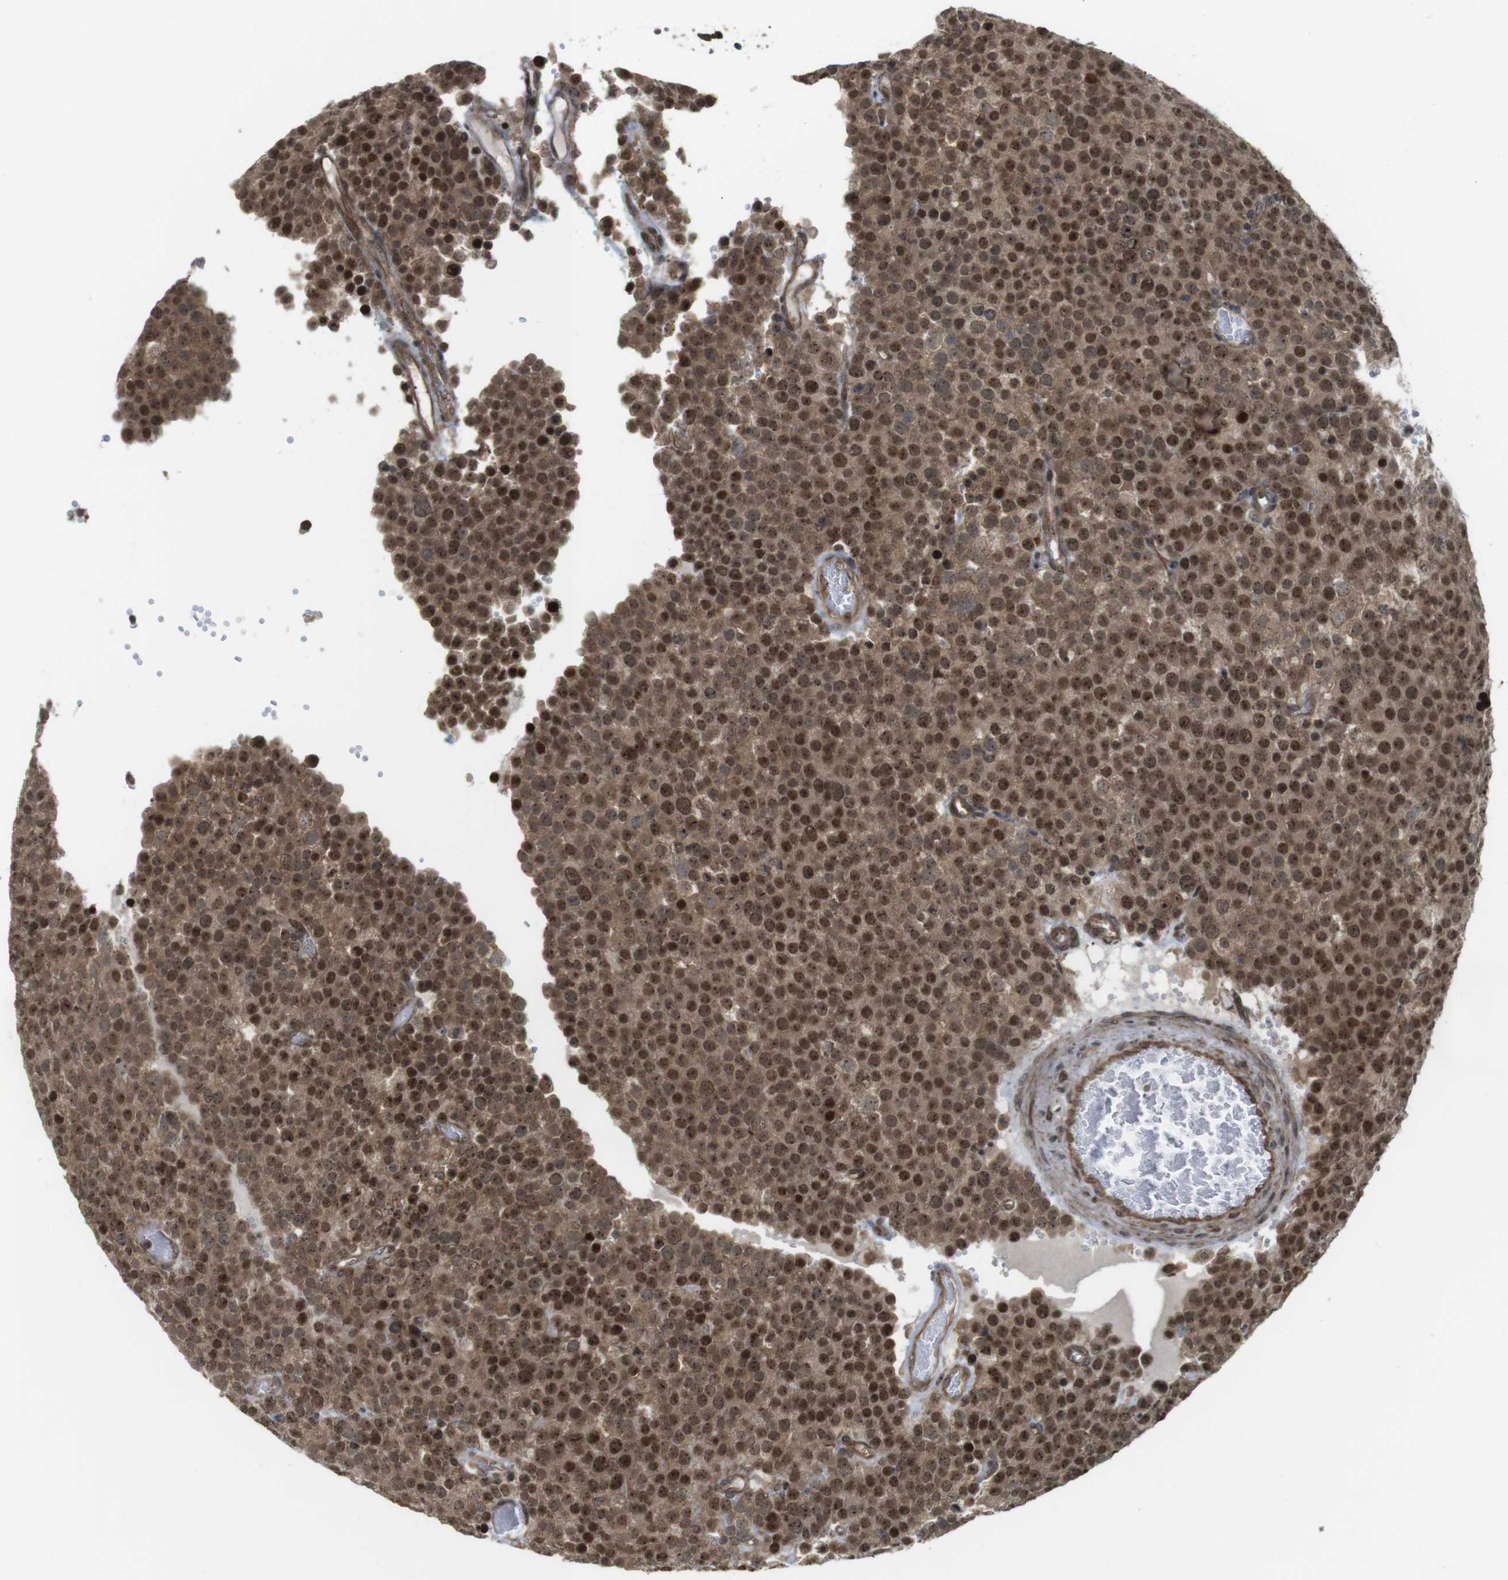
{"staining": {"intensity": "strong", "quantity": ">75%", "location": "cytoplasmic/membranous,nuclear"}, "tissue": "testis cancer", "cell_type": "Tumor cells", "image_type": "cancer", "snomed": [{"axis": "morphology", "description": "Normal tissue, NOS"}, {"axis": "morphology", "description": "Seminoma, NOS"}, {"axis": "topography", "description": "Testis"}], "caption": "An immunohistochemistry (IHC) micrograph of neoplastic tissue is shown. Protein staining in brown highlights strong cytoplasmic/membranous and nuclear positivity in testis cancer within tumor cells. The protein is shown in brown color, while the nuclei are stained blue.", "gene": "CC2D1A", "patient": {"sex": "male", "age": 71}}